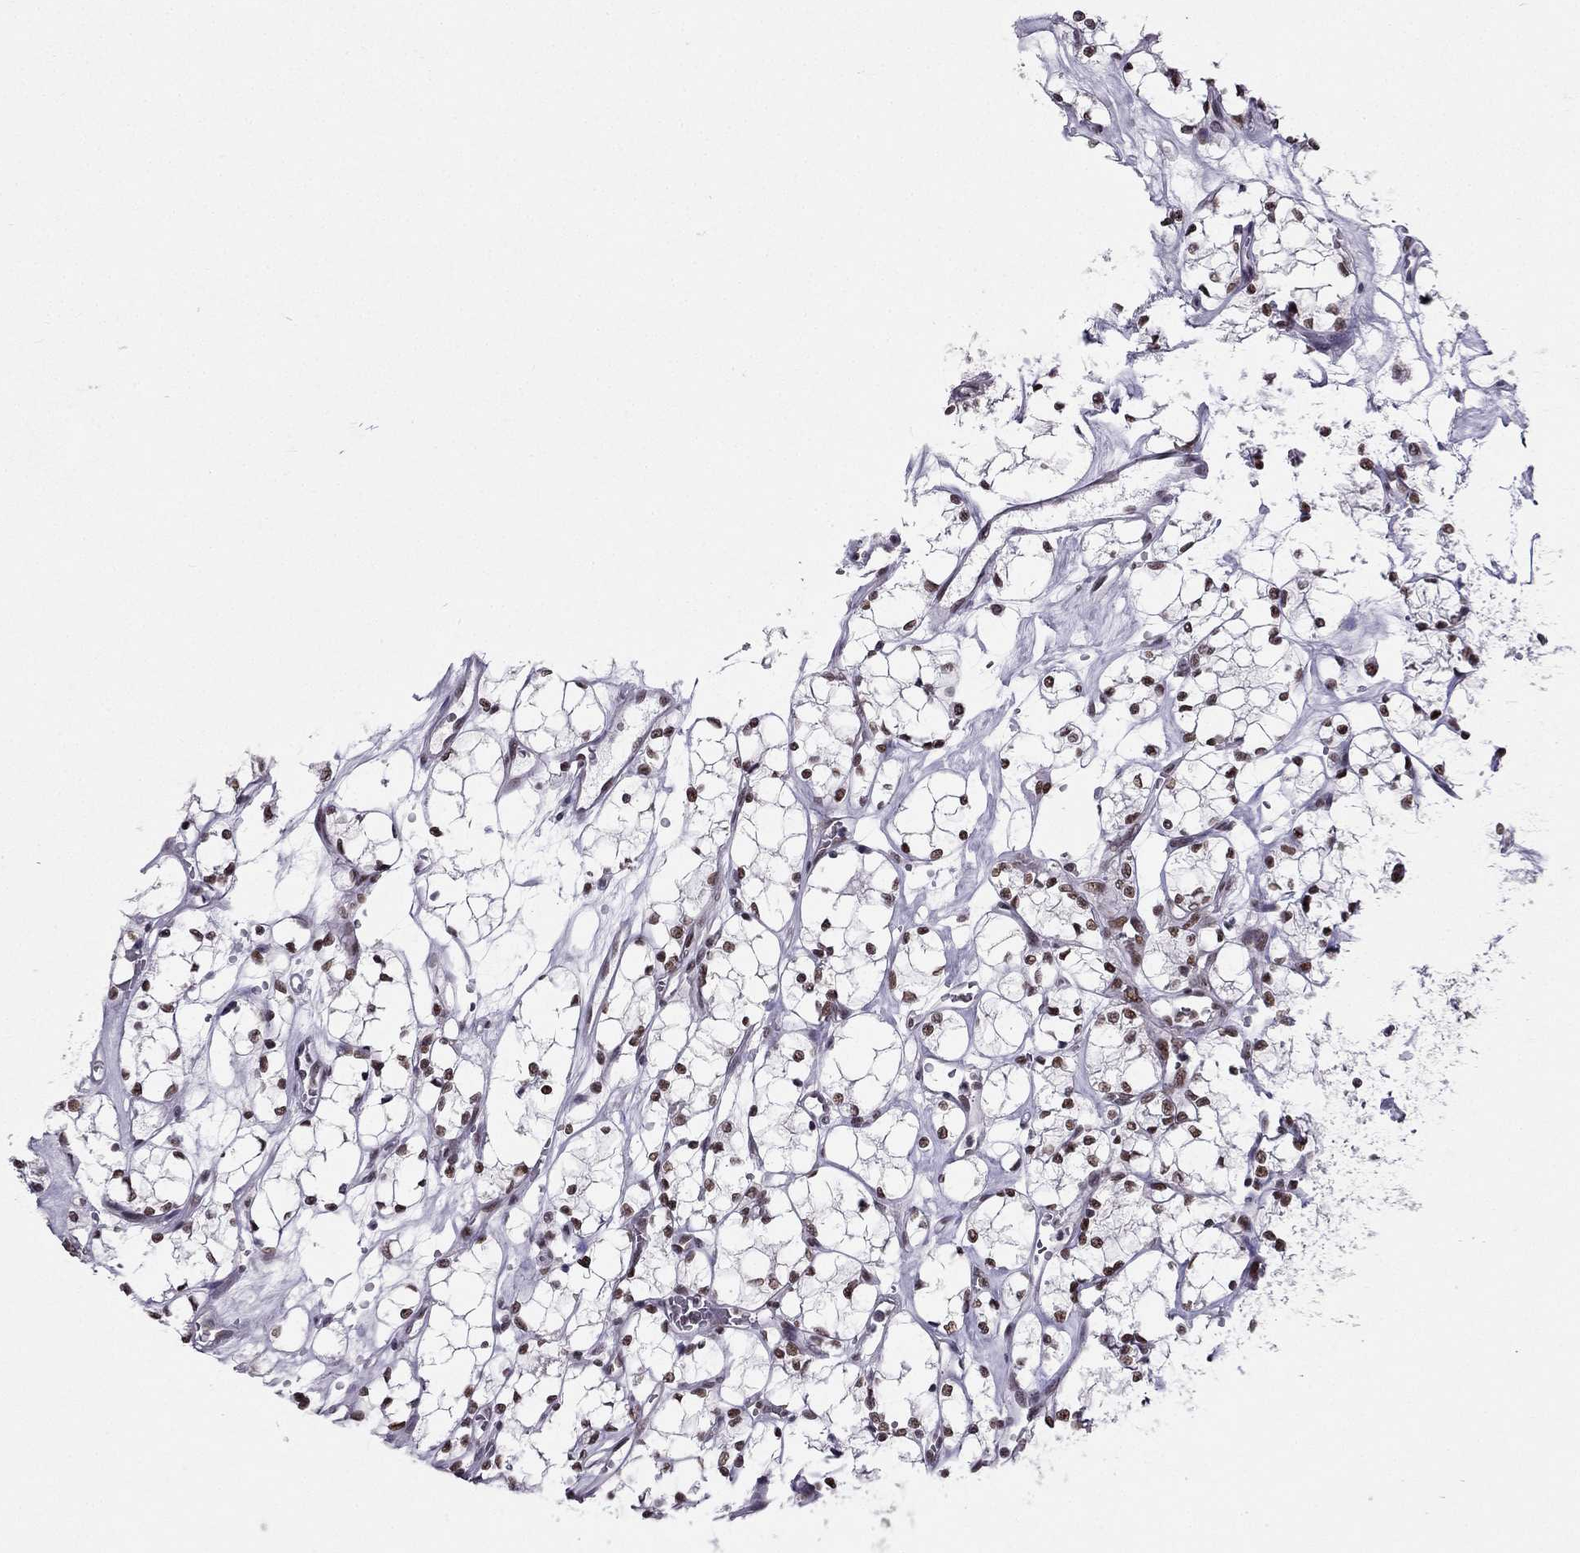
{"staining": {"intensity": "moderate", "quantity": "25%-75%", "location": "nuclear"}, "tissue": "renal cancer", "cell_type": "Tumor cells", "image_type": "cancer", "snomed": [{"axis": "morphology", "description": "Adenocarcinoma, NOS"}, {"axis": "topography", "description": "Kidney"}], "caption": "Tumor cells display moderate nuclear positivity in about 25%-75% of cells in adenocarcinoma (renal). (DAB = brown stain, brightfield microscopy at high magnification).", "gene": "ZNF420", "patient": {"sex": "female", "age": 69}}